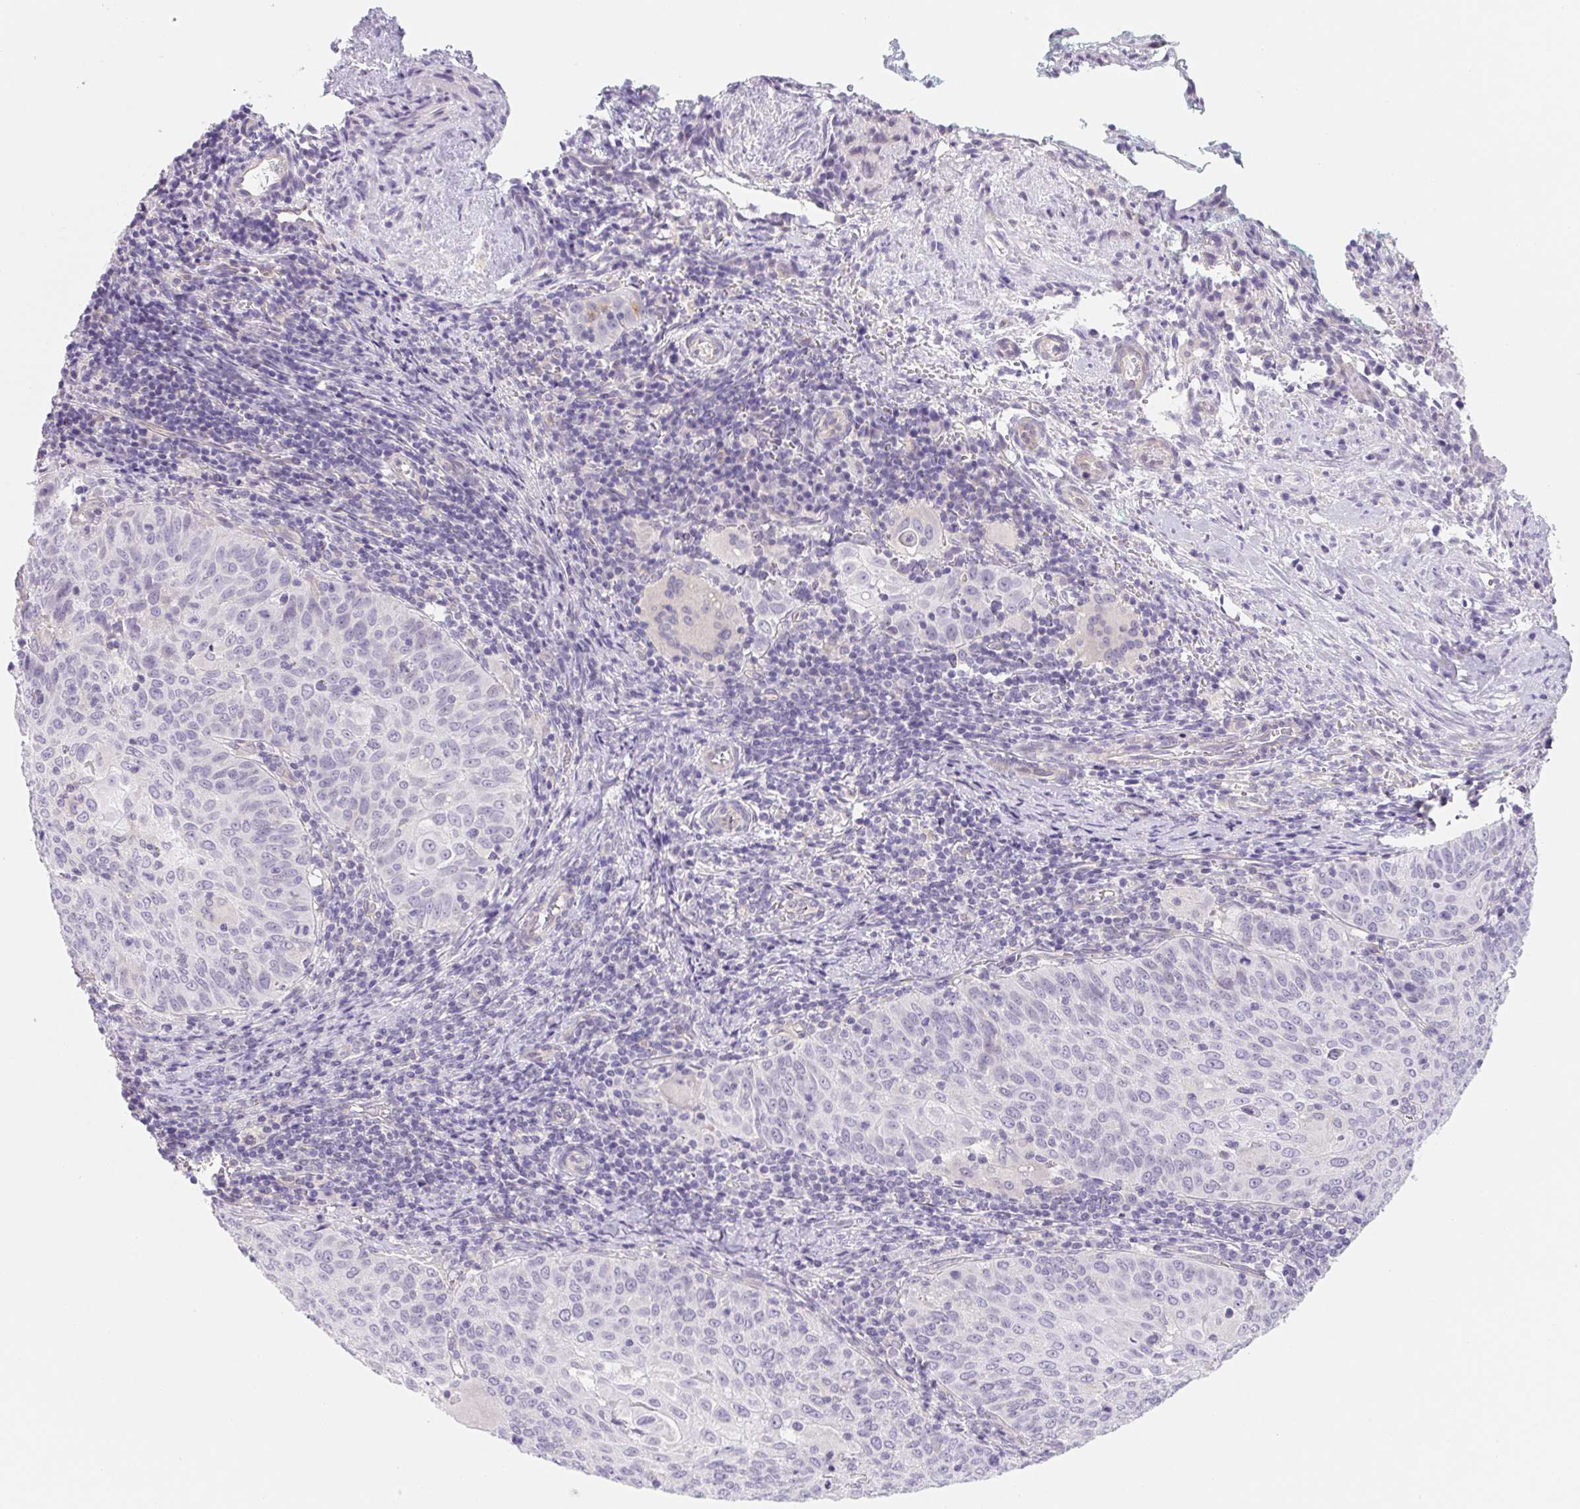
{"staining": {"intensity": "negative", "quantity": "none", "location": "none"}, "tissue": "cervical cancer", "cell_type": "Tumor cells", "image_type": "cancer", "snomed": [{"axis": "morphology", "description": "Squamous cell carcinoma, NOS"}, {"axis": "topography", "description": "Cervix"}], "caption": "Protein analysis of cervical cancer (squamous cell carcinoma) demonstrates no significant staining in tumor cells. (DAB immunohistochemistry visualized using brightfield microscopy, high magnification).", "gene": "CTNND2", "patient": {"sex": "female", "age": 65}}